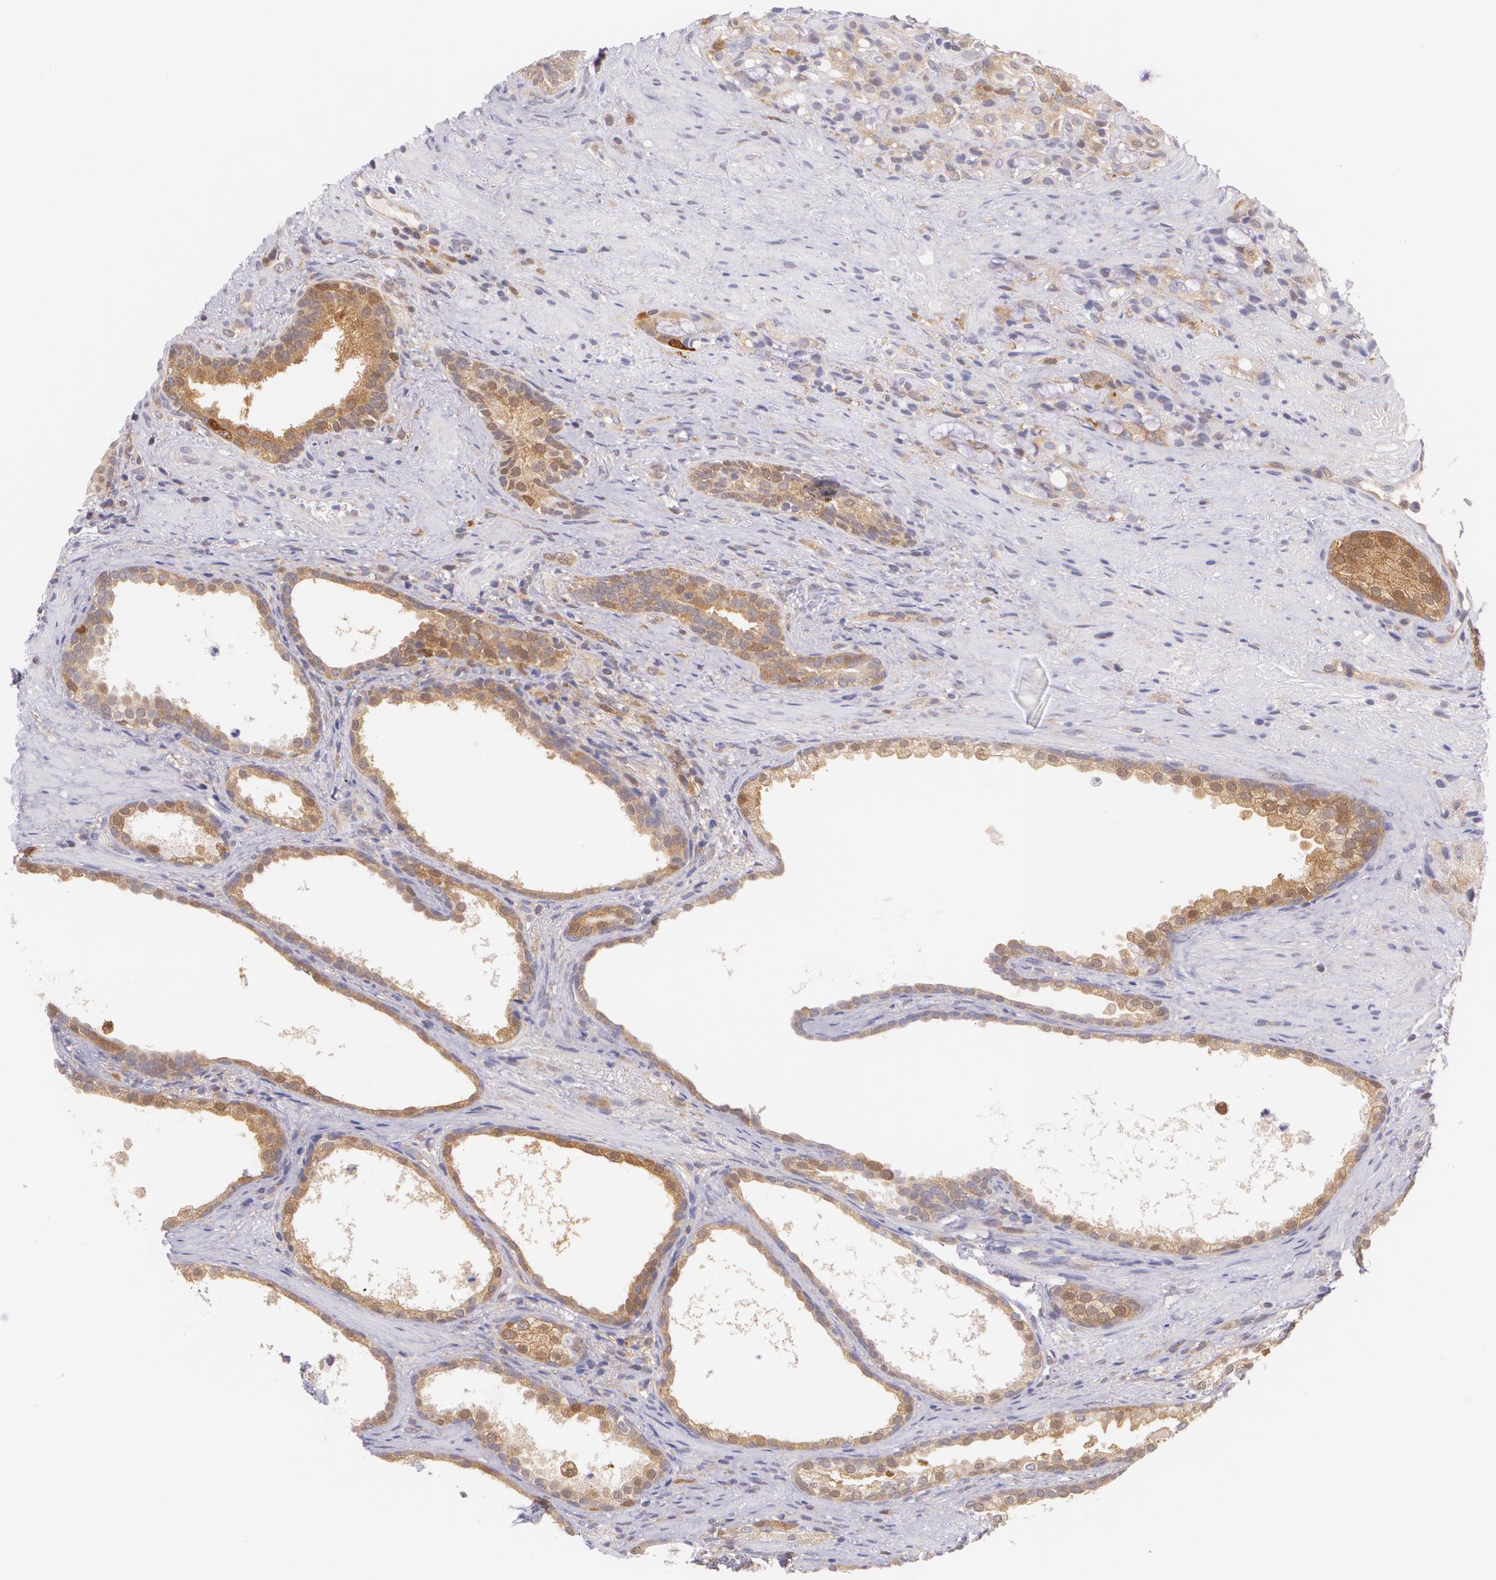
{"staining": {"intensity": "moderate", "quantity": ">75%", "location": "cytoplasmic/membranous"}, "tissue": "prostate cancer", "cell_type": "Tumor cells", "image_type": "cancer", "snomed": [{"axis": "morphology", "description": "Adenocarcinoma, High grade"}, {"axis": "topography", "description": "Prostate"}], "caption": "Brown immunohistochemical staining in prostate cancer (high-grade adenocarcinoma) demonstrates moderate cytoplasmic/membranous staining in approximately >75% of tumor cells.", "gene": "HSPH1", "patient": {"sex": "male", "age": 72}}